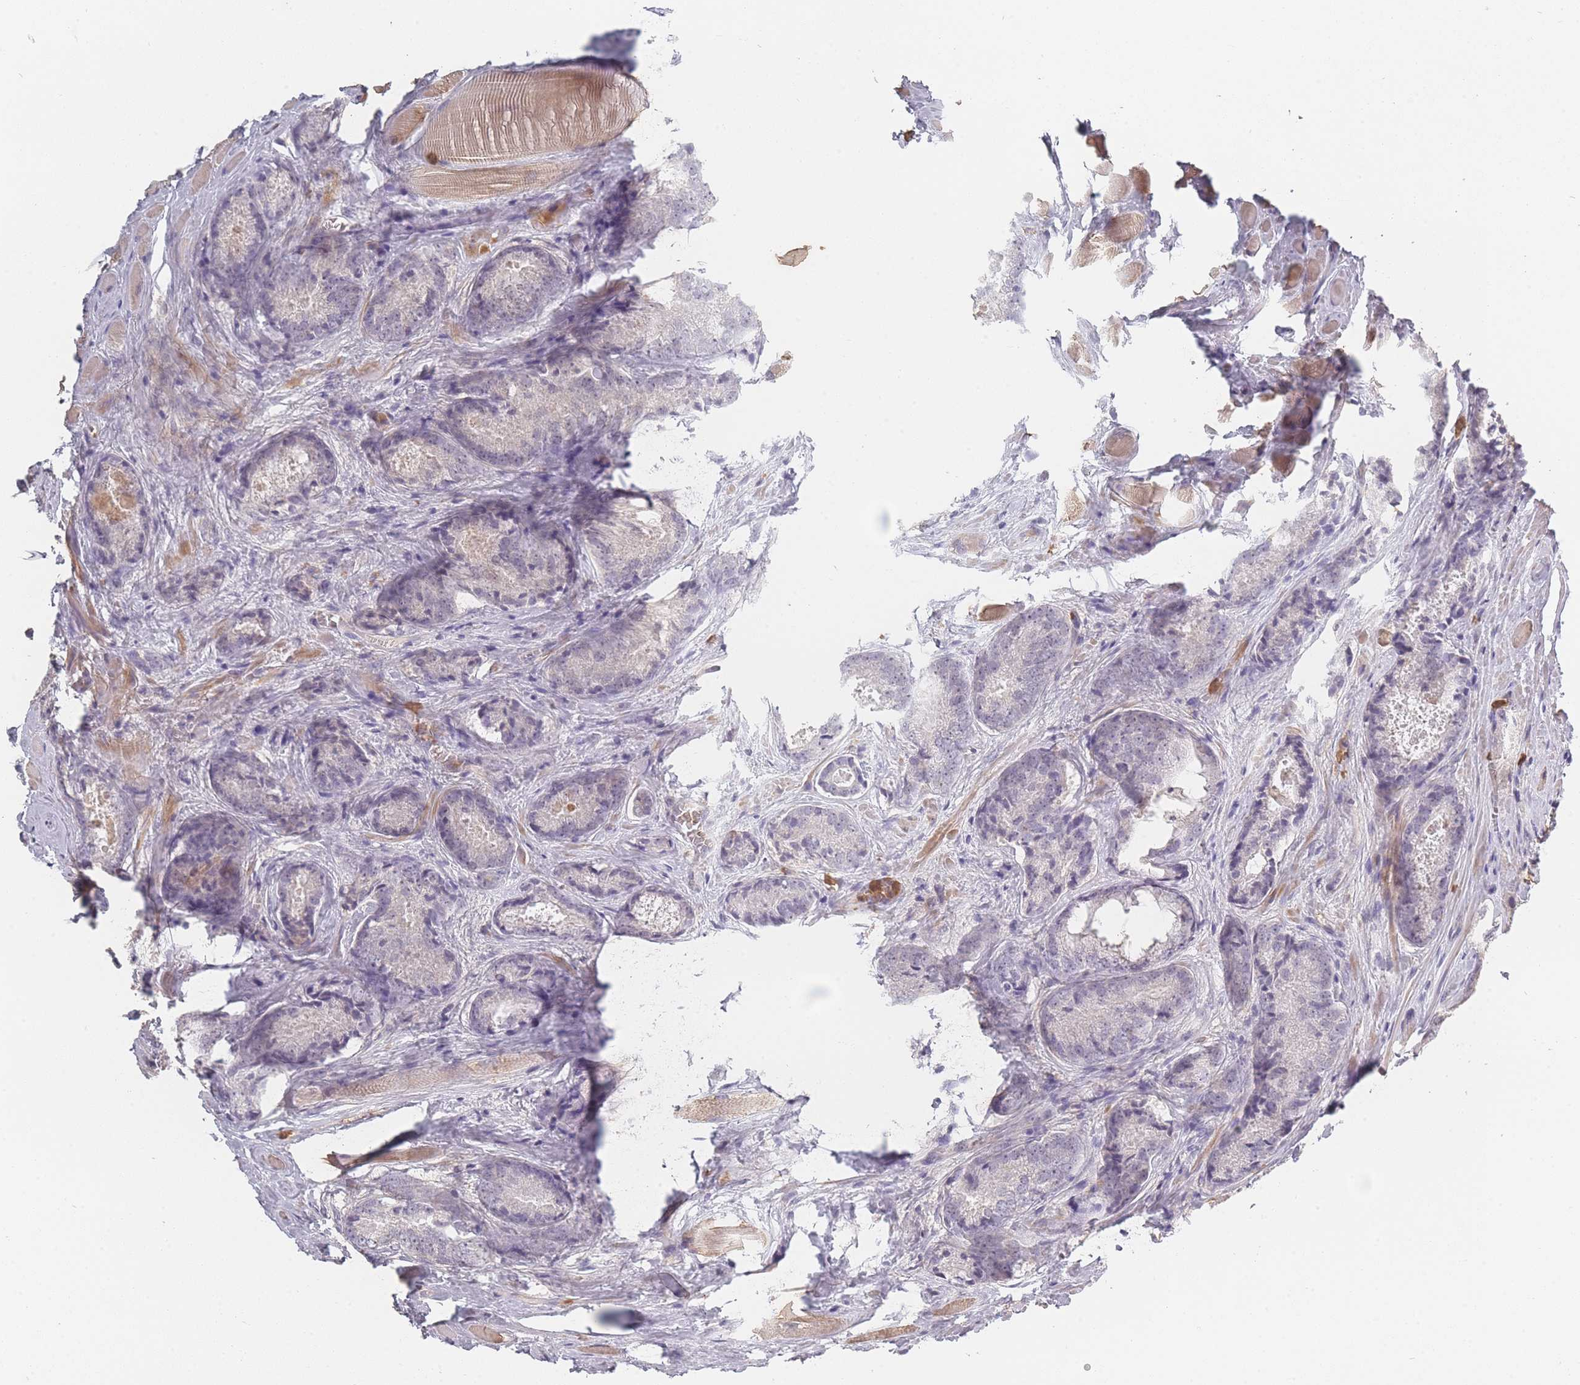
{"staining": {"intensity": "negative", "quantity": "none", "location": "none"}, "tissue": "prostate cancer", "cell_type": "Tumor cells", "image_type": "cancer", "snomed": [{"axis": "morphology", "description": "Adenocarcinoma, Low grade"}, {"axis": "topography", "description": "Prostate"}], "caption": "This micrograph is of prostate cancer stained with IHC to label a protein in brown with the nuclei are counter-stained blue. There is no positivity in tumor cells.", "gene": "BST1", "patient": {"sex": "male", "age": 68}}